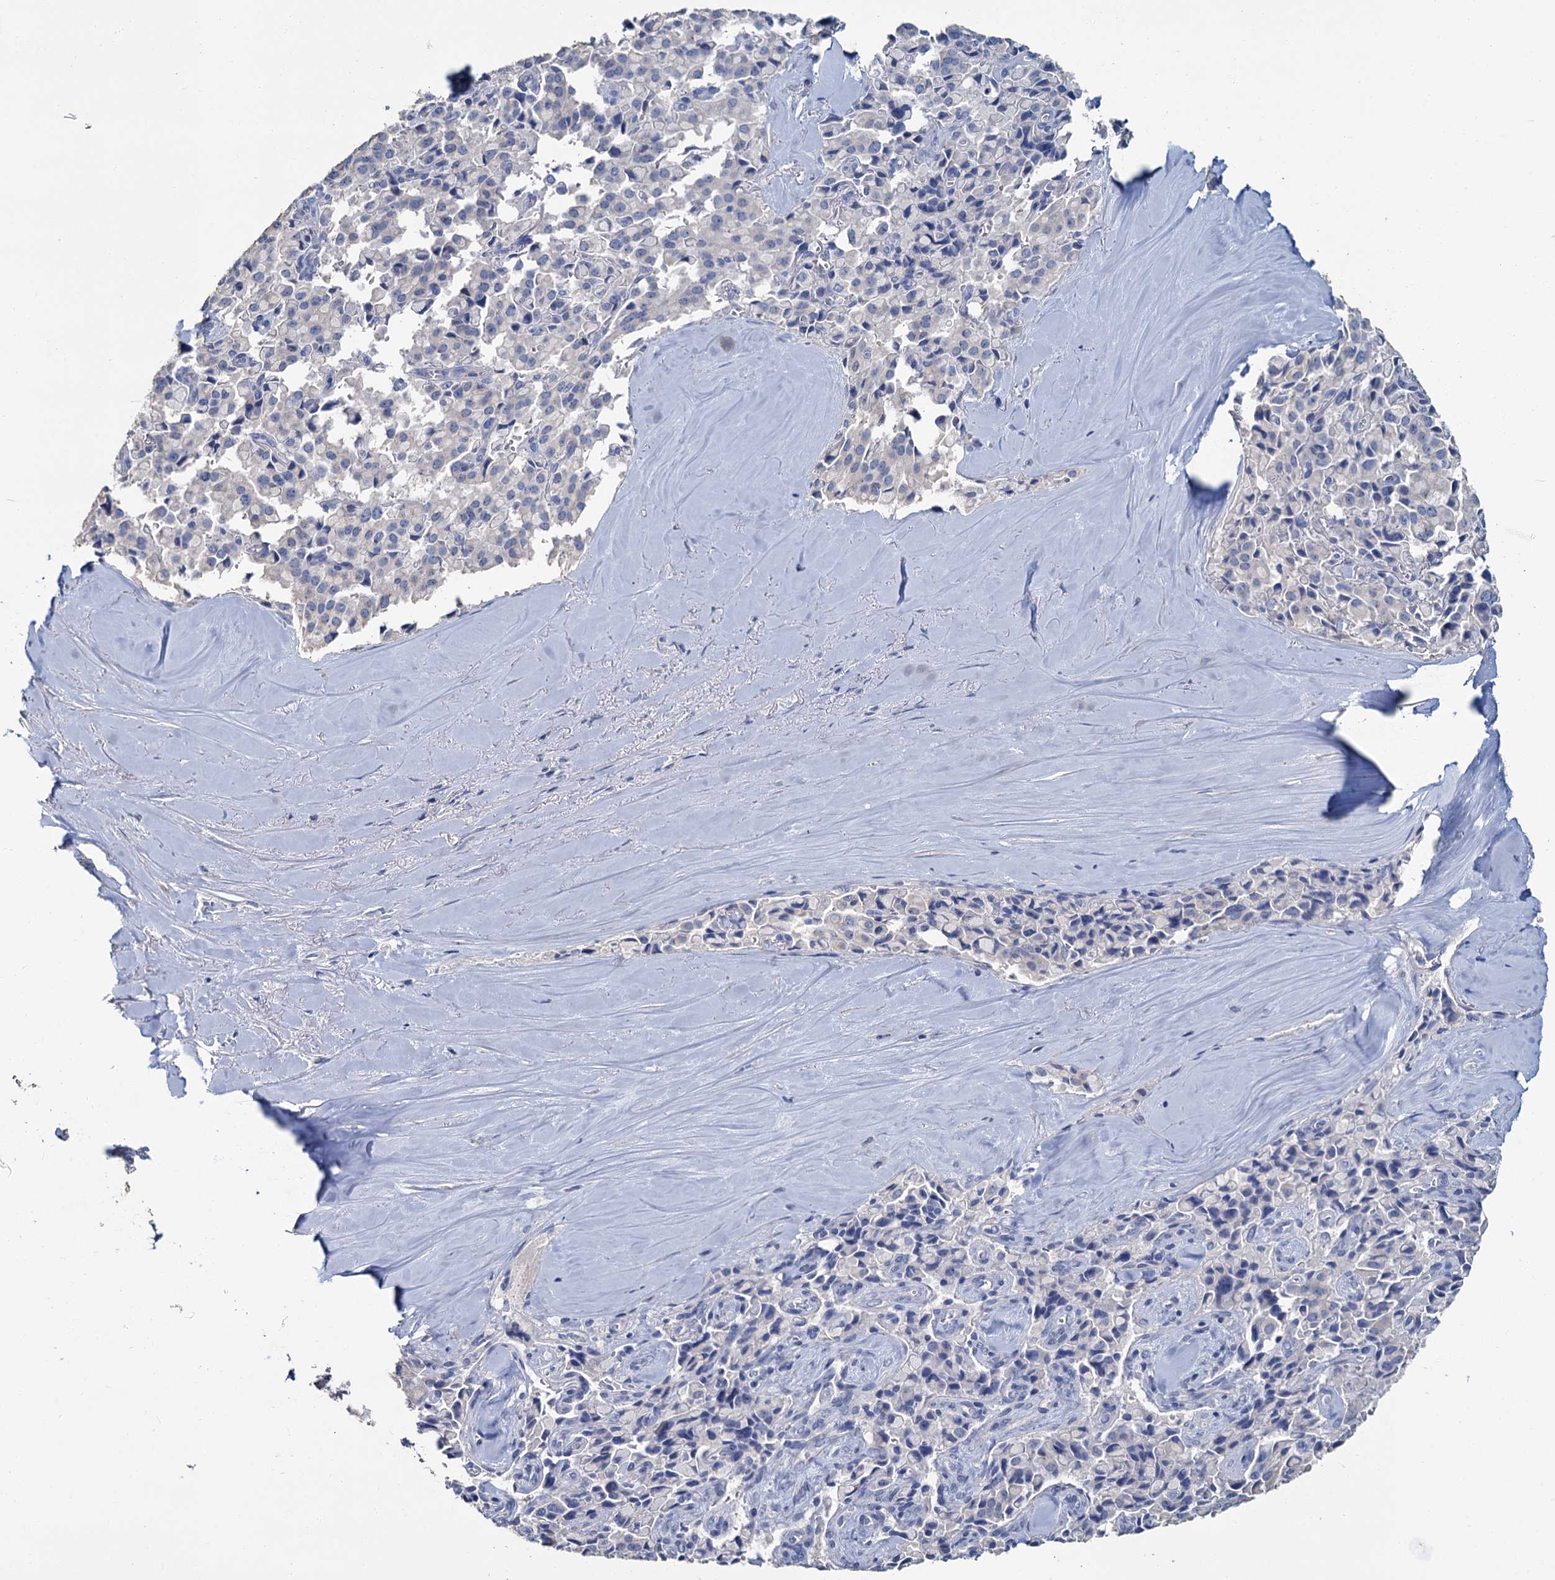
{"staining": {"intensity": "negative", "quantity": "none", "location": "none"}, "tissue": "pancreatic cancer", "cell_type": "Tumor cells", "image_type": "cancer", "snomed": [{"axis": "morphology", "description": "Adenocarcinoma, NOS"}, {"axis": "topography", "description": "Pancreas"}], "caption": "Tumor cells are negative for protein expression in human pancreatic cancer (adenocarcinoma).", "gene": "SNCB", "patient": {"sex": "male", "age": 65}}